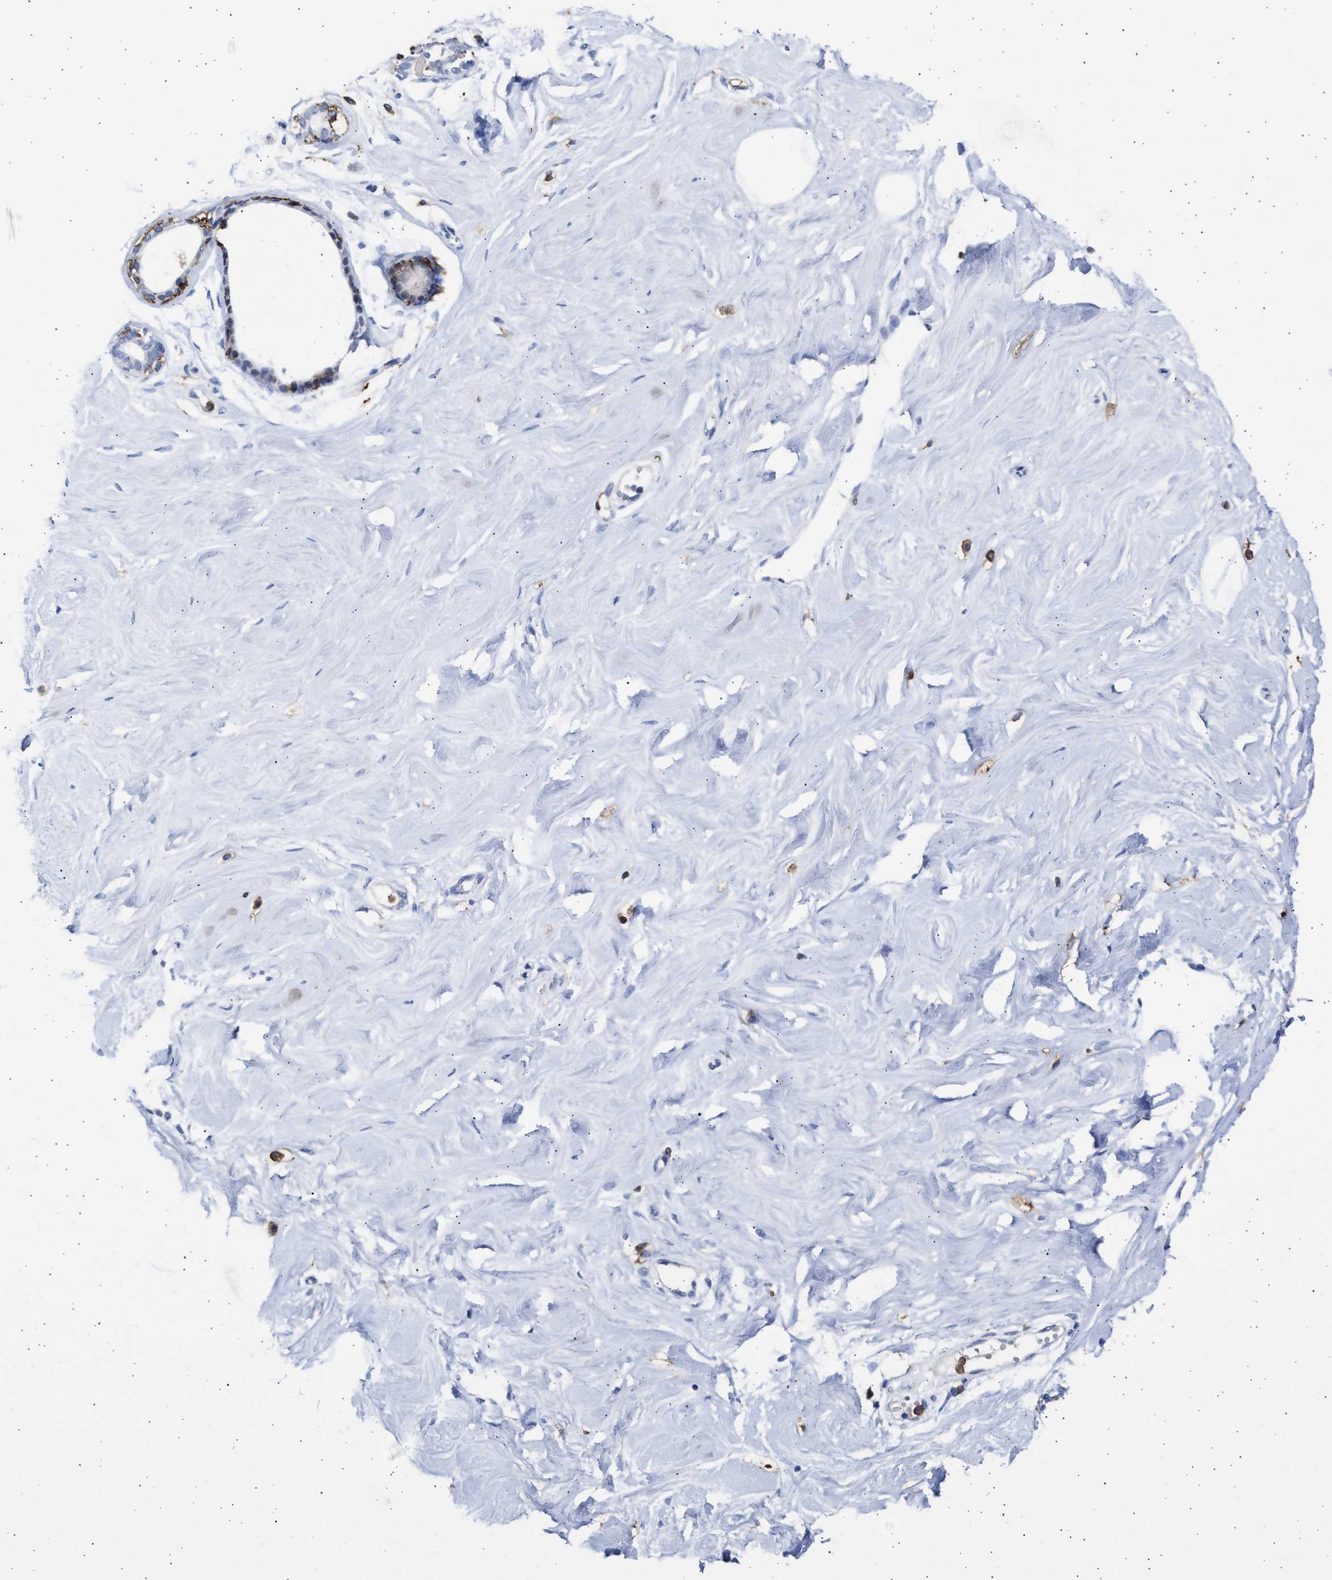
{"staining": {"intensity": "negative", "quantity": "none", "location": "none"}, "tissue": "breast", "cell_type": "Adipocytes", "image_type": "normal", "snomed": [{"axis": "morphology", "description": "Normal tissue, NOS"}, {"axis": "topography", "description": "Breast"}], "caption": "DAB (3,3'-diaminobenzidine) immunohistochemical staining of benign breast displays no significant expression in adipocytes.", "gene": "FCER1A", "patient": {"sex": "female", "age": 23}}